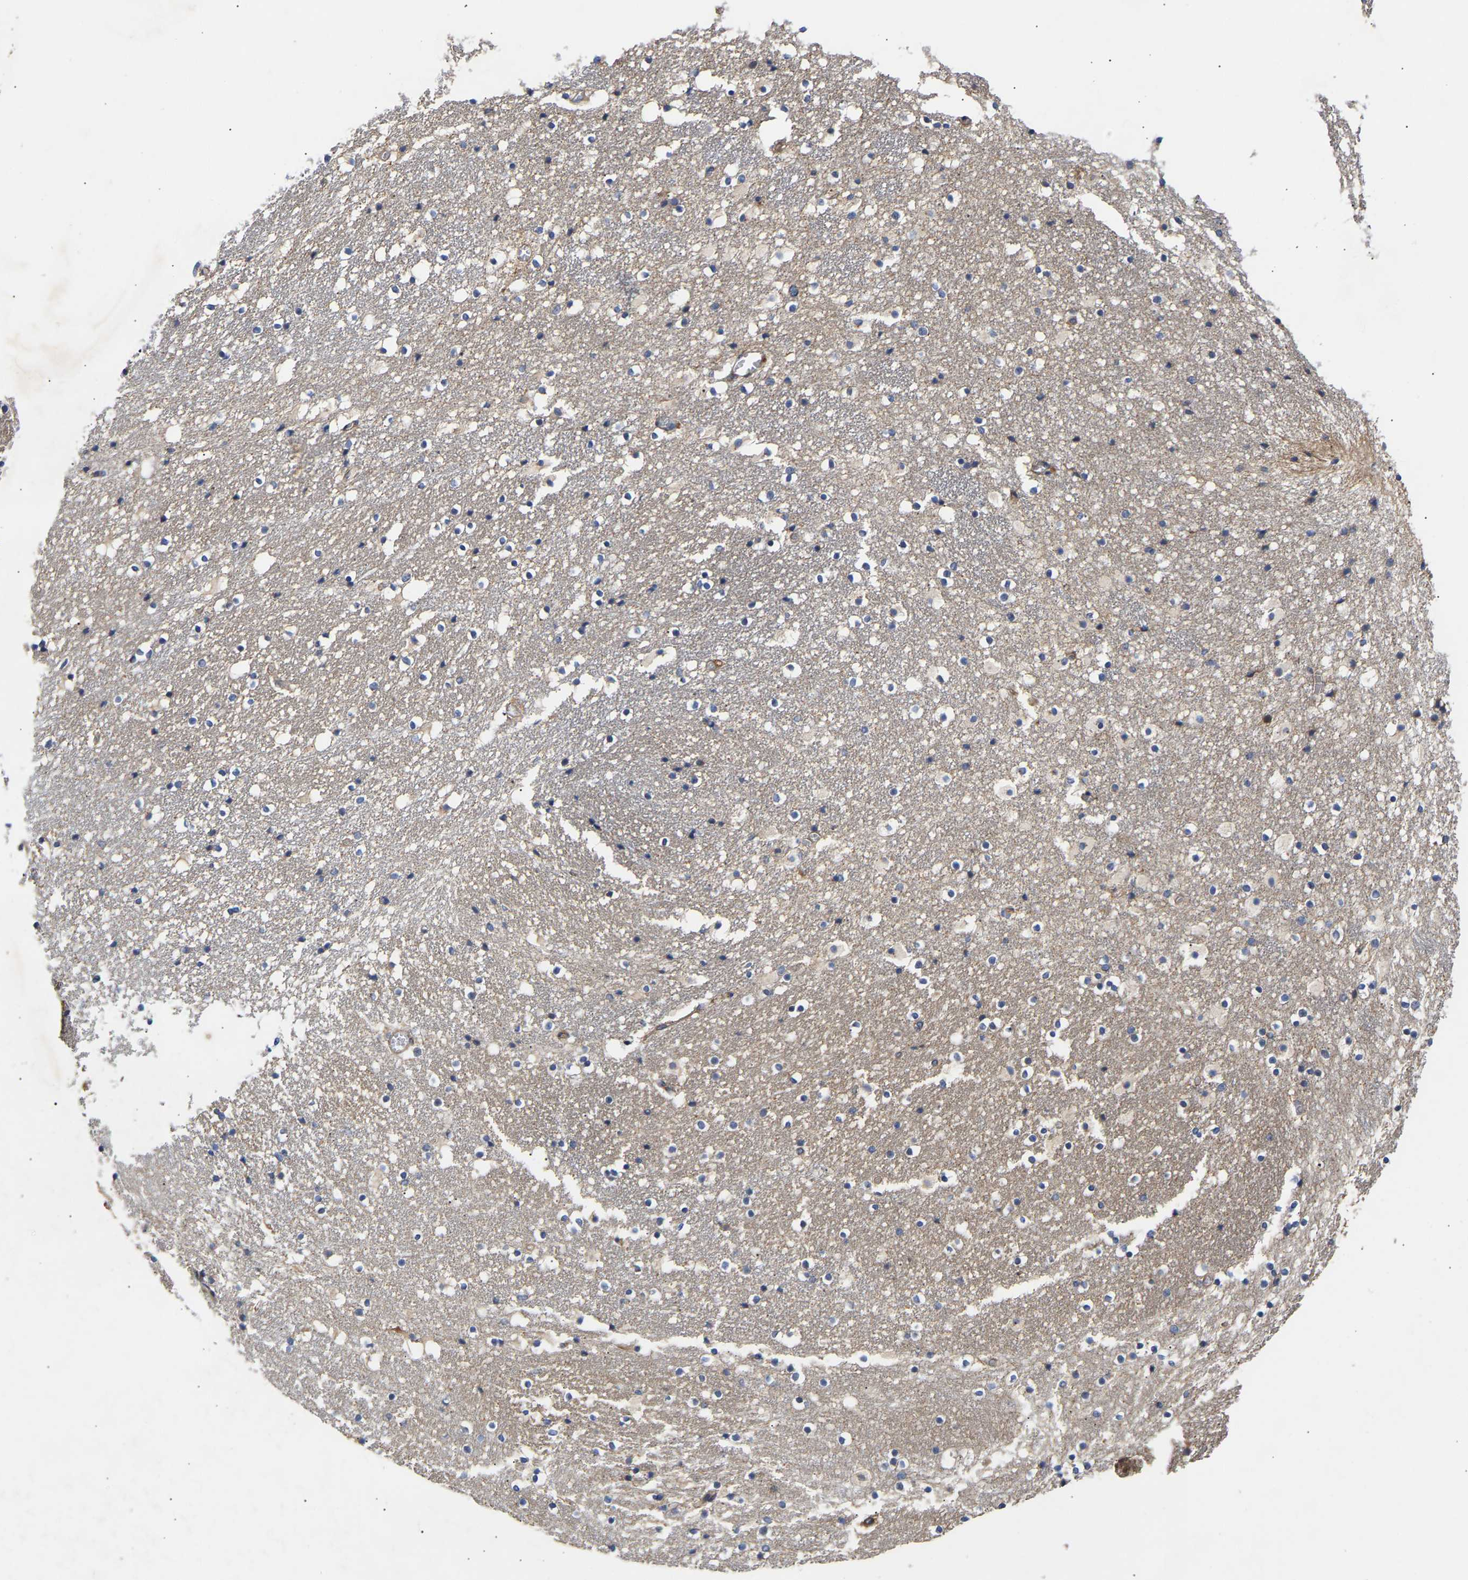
{"staining": {"intensity": "moderate", "quantity": "<25%", "location": "cytoplasmic/membranous"}, "tissue": "caudate", "cell_type": "Glial cells", "image_type": "normal", "snomed": [{"axis": "morphology", "description": "Normal tissue, NOS"}, {"axis": "topography", "description": "Lateral ventricle wall"}], "caption": "Human caudate stained with a protein marker displays moderate staining in glial cells.", "gene": "KASH5", "patient": {"sex": "male", "age": 45}}